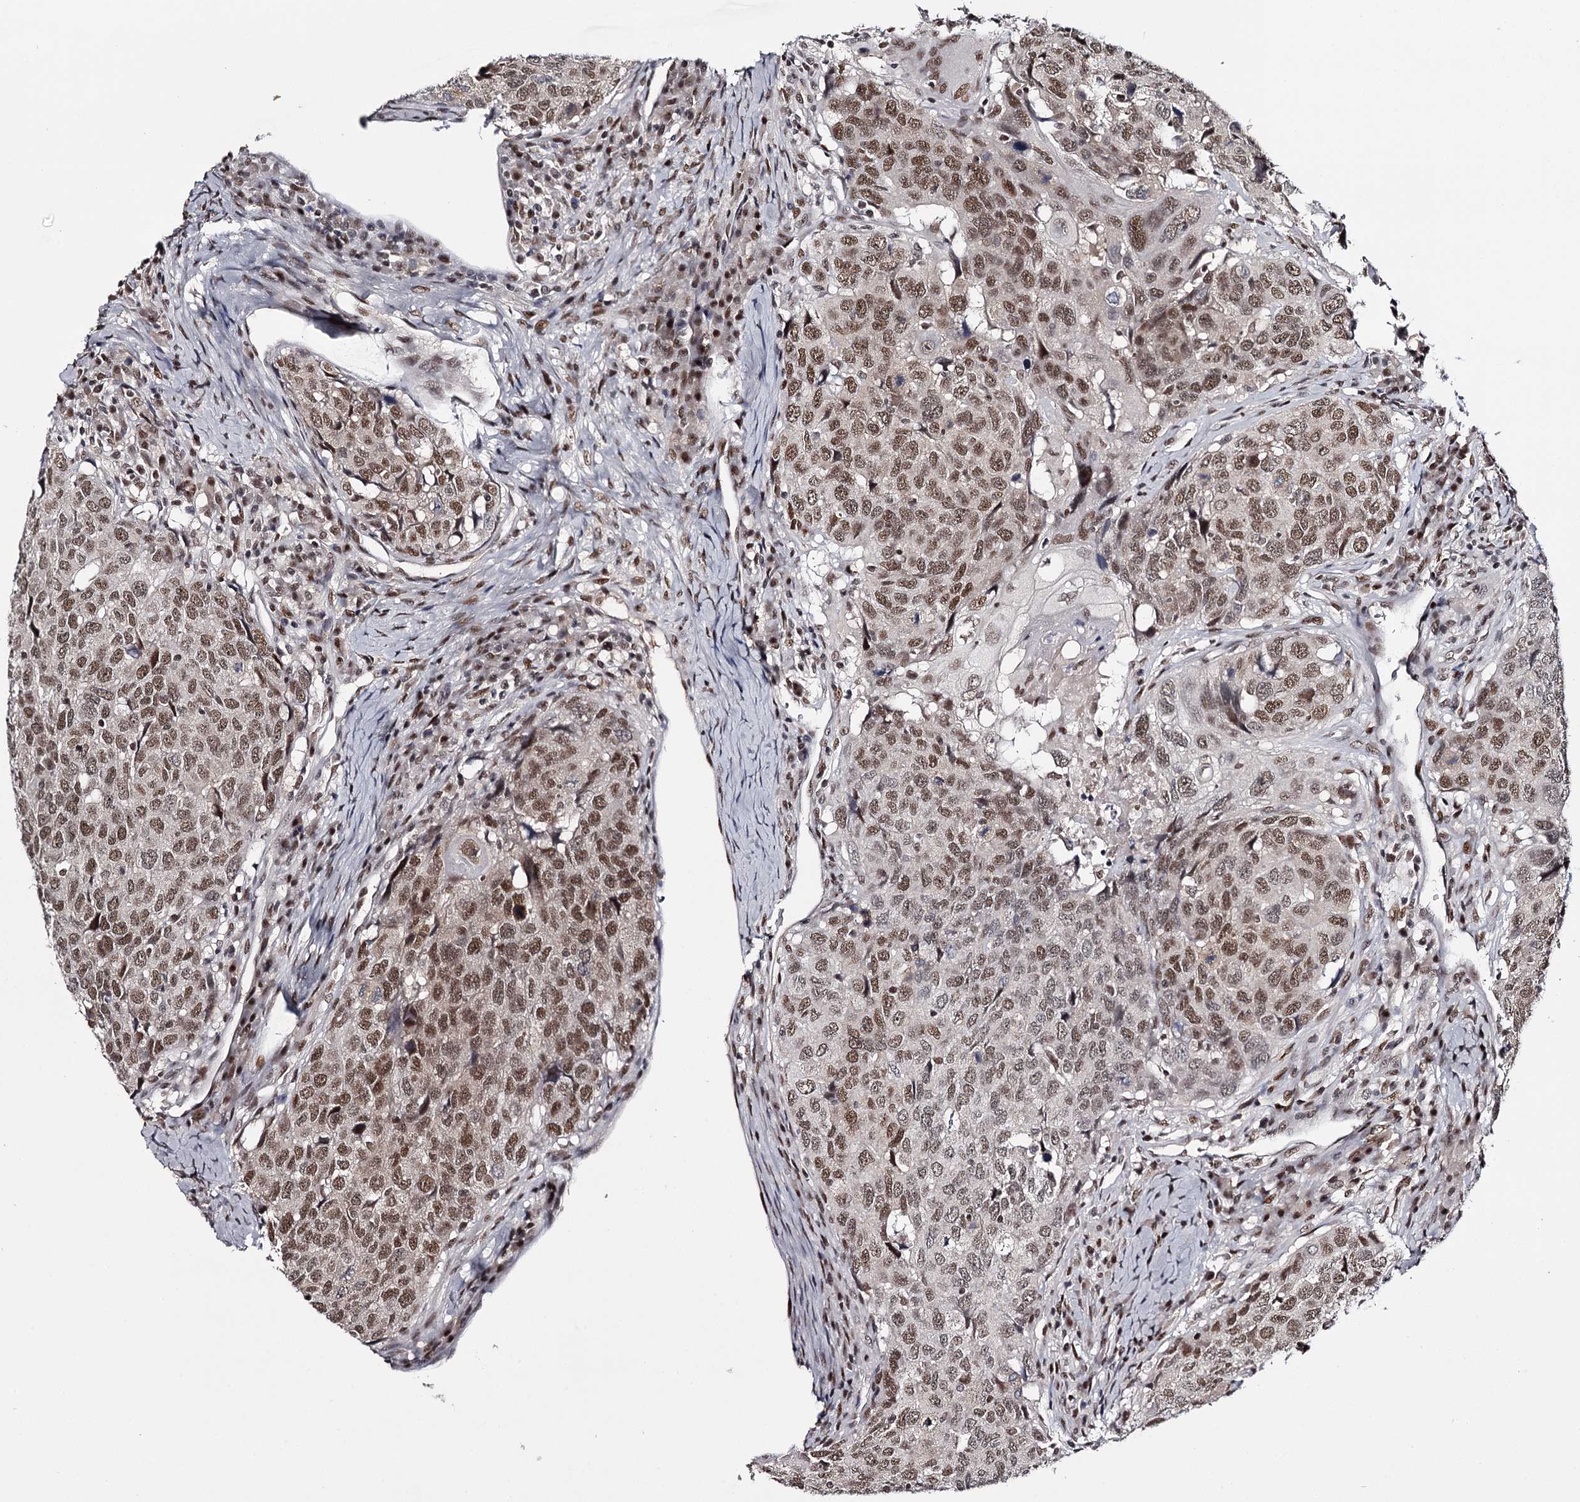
{"staining": {"intensity": "moderate", "quantity": ">75%", "location": "nuclear"}, "tissue": "head and neck cancer", "cell_type": "Tumor cells", "image_type": "cancer", "snomed": [{"axis": "morphology", "description": "Squamous cell carcinoma, NOS"}, {"axis": "topography", "description": "Head-Neck"}], "caption": "Immunohistochemistry (IHC) (DAB) staining of human head and neck cancer shows moderate nuclear protein positivity in approximately >75% of tumor cells. (Brightfield microscopy of DAB IHC at high magnification).", "gene": "TTC33", "patient": {"sex": "male", "age": 66}}